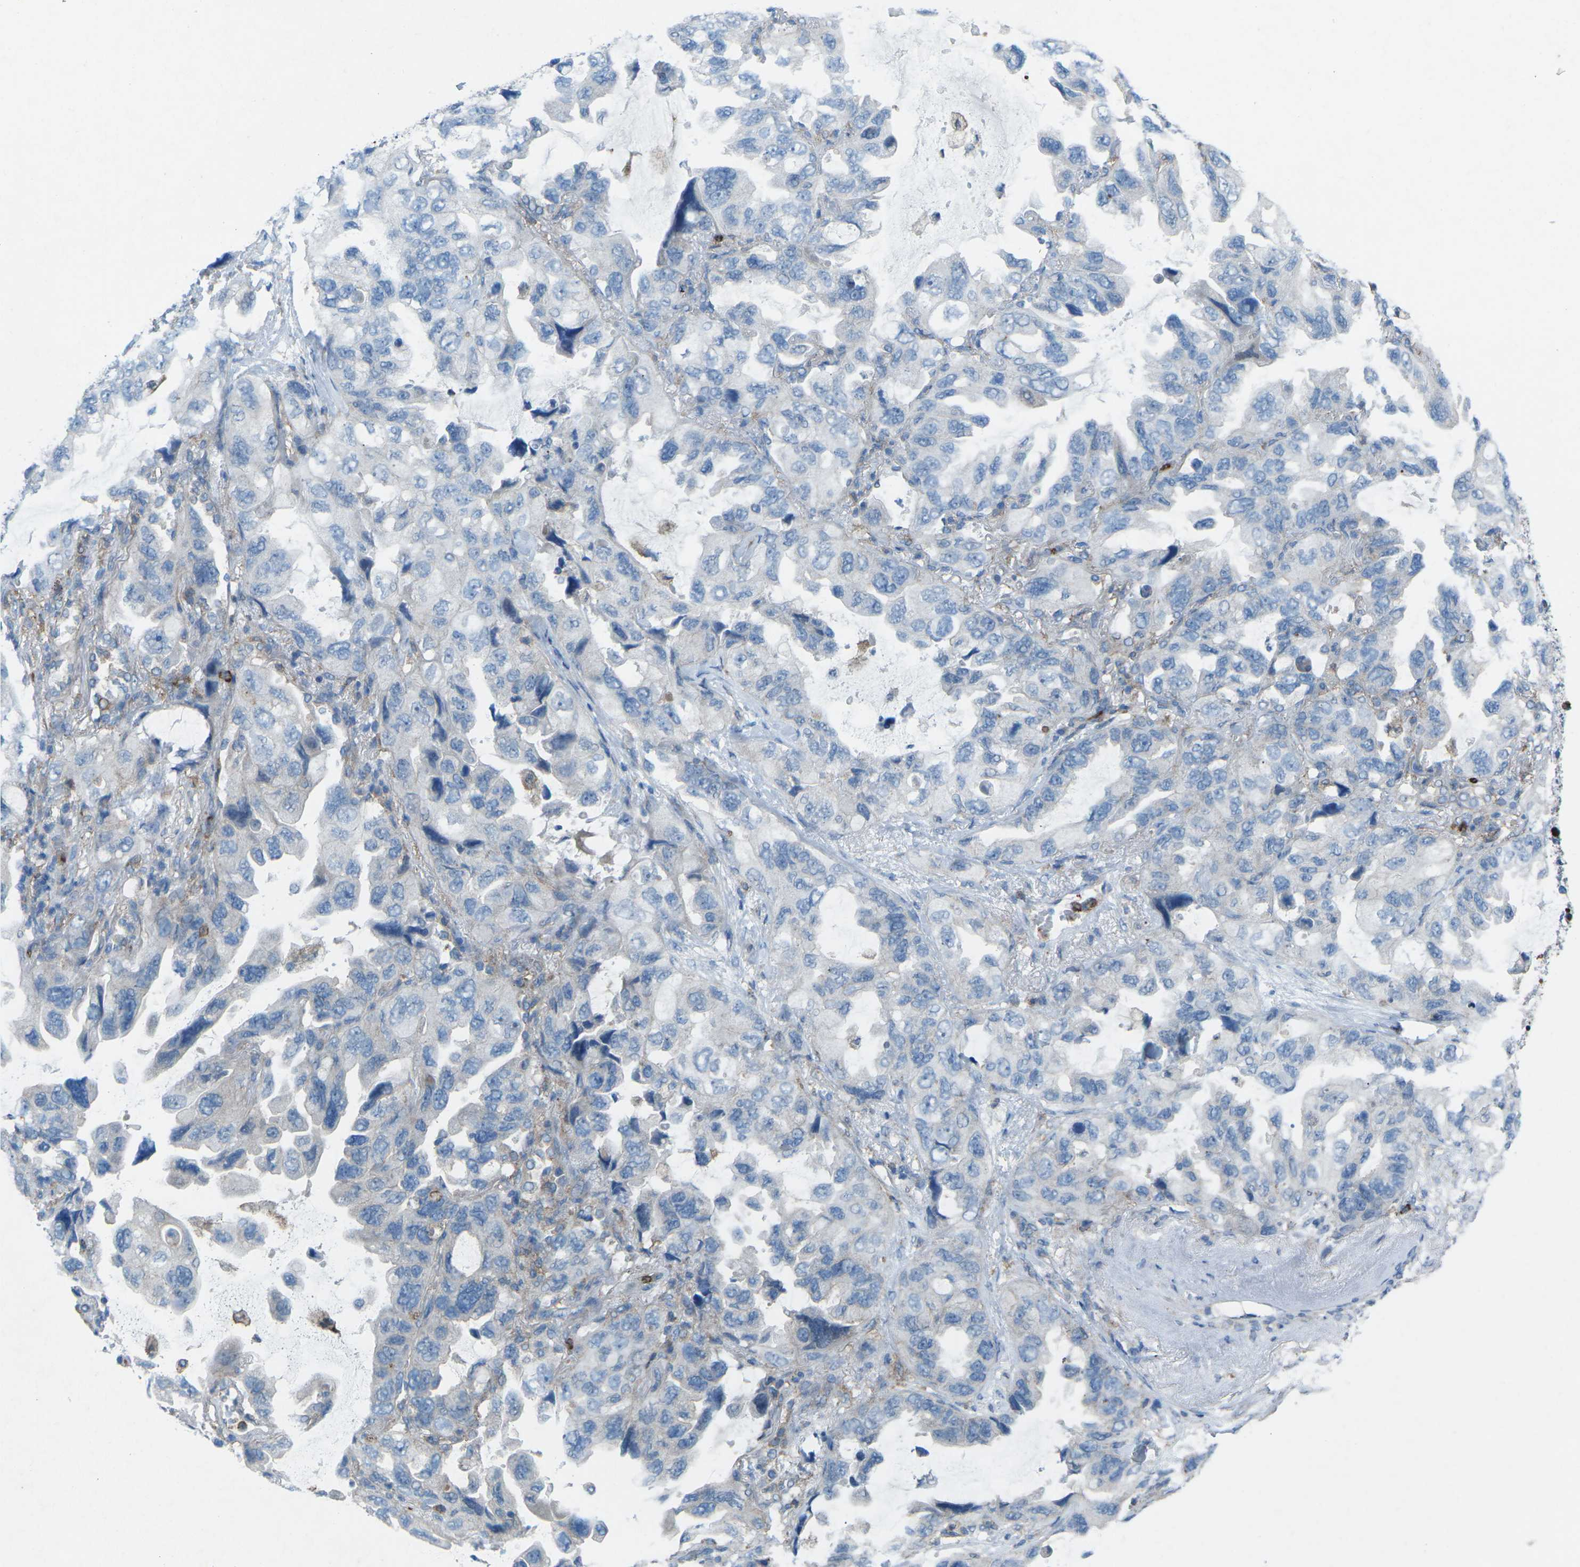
{"staining": {"intensity": "negative", "quantity": "none", "location": "none"}, "tissue": "lung cancer", "cell_type": "Tumor cells", "image_type": "cancer", "snomed": [{"axis": "morphology", "description": "Squamous cell carcinoma, NOS"}, {"axis": "topography", "description": "Lung"}], "caption": "Squamous cell carcinoma (lung) was stained to show a protein in brown. There is no significant positivity in tumor cells.", "gene": "STK11", "patient": {"sex": "female", "age": 73}}